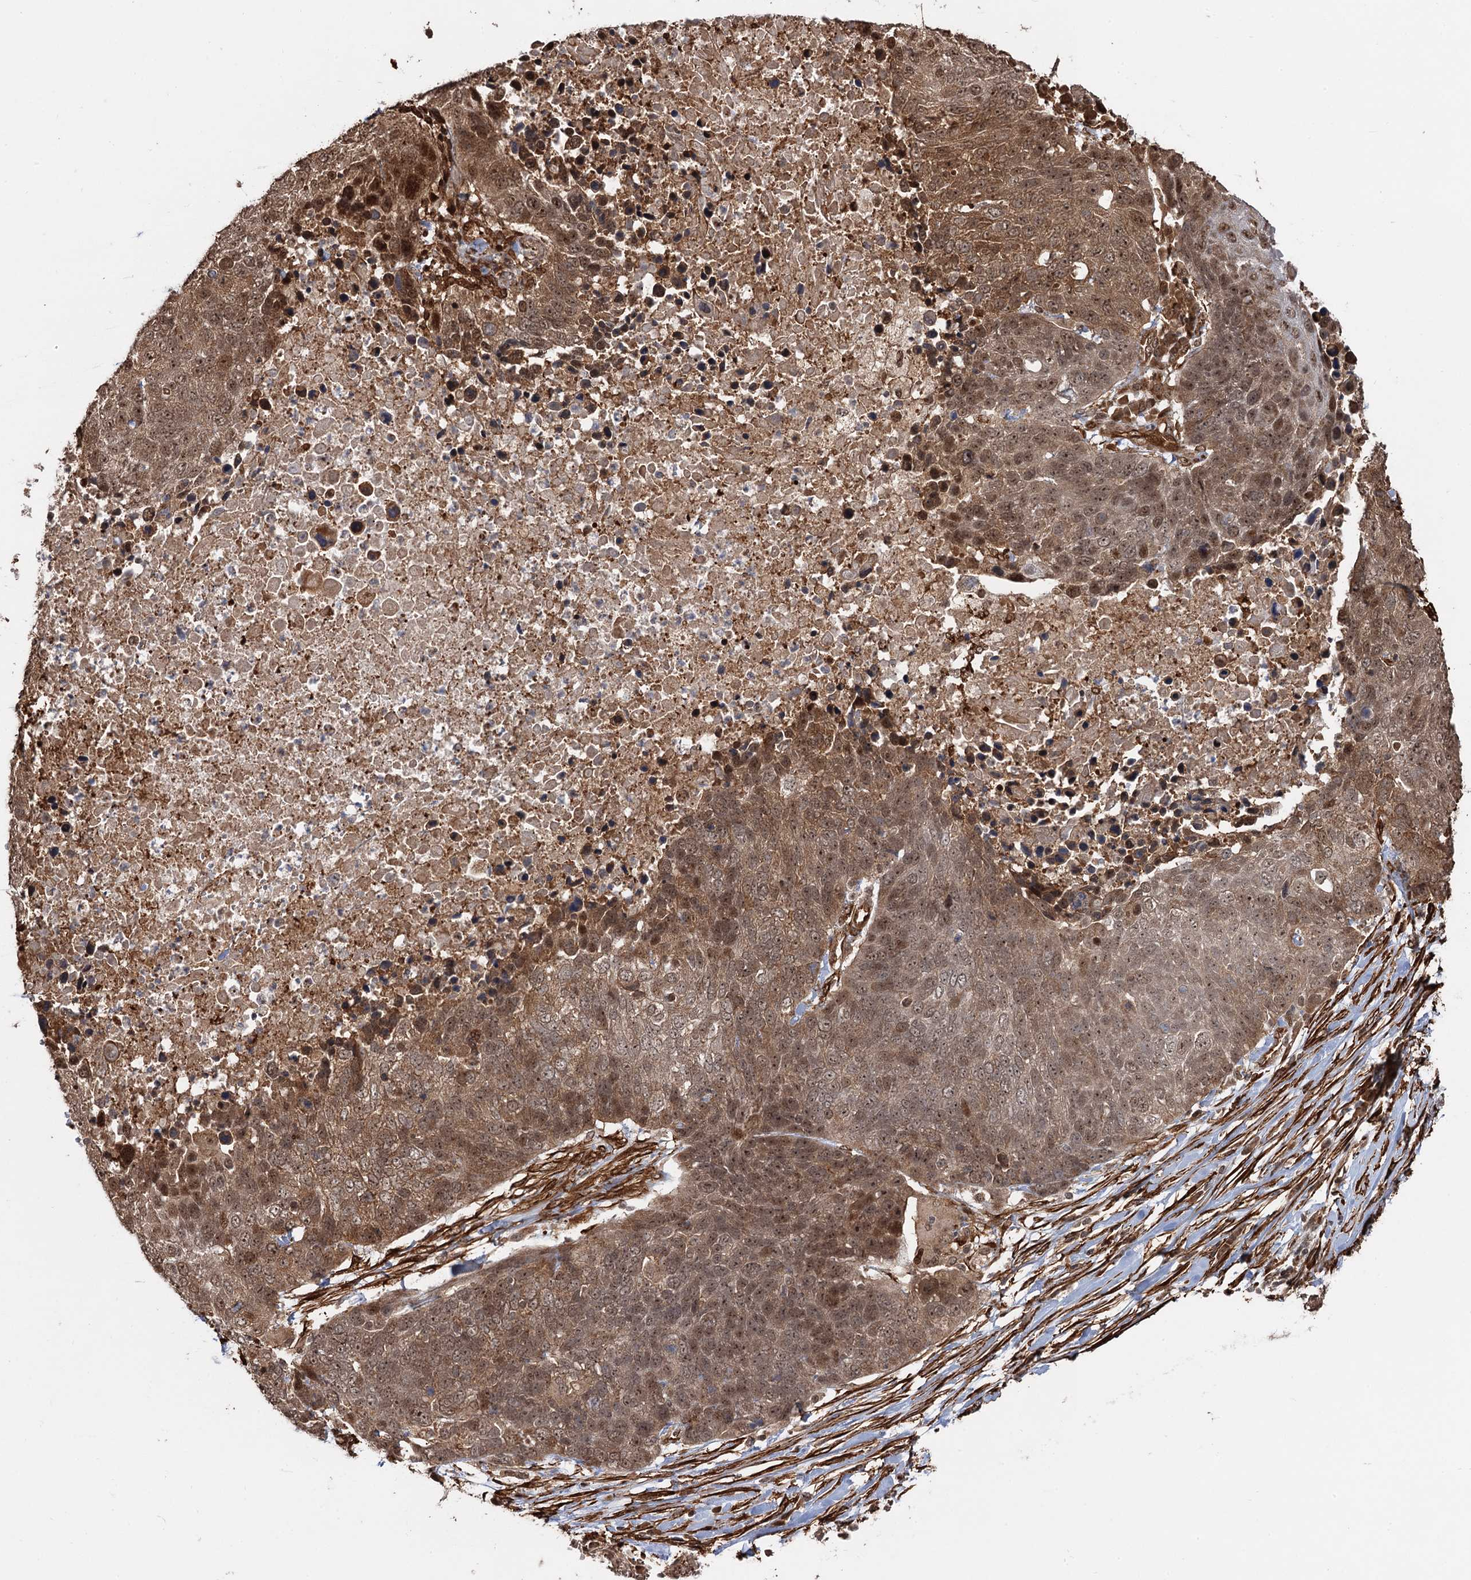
{"staining": {"intensity": "moderate", "quantity": ">75%", "location": "cytoplasmic/membranous,nuclear"}, "tissue": "lung cancer", "cell_type": "Tumor cells", "image_type": "cancer", "snomed": [{"axis": "morphology", "description": "Normal tissue, NOS"}, {"axis": "morphology", "description": "Squamous cell carcinoma, NOS"}, {"axis": "topography", "description": "Lymph node"}, {"axis": "topography", "description": "Lung"}], "caption": "IHC of human squamous cell carcinoma (lung) exhibits medium levels of moderate cytoplasmic/membranous and nuclear expression in about >75% of tumor cells.", "gene": "SNRNP25", "patient": {"sex": "male", "age": 66}}